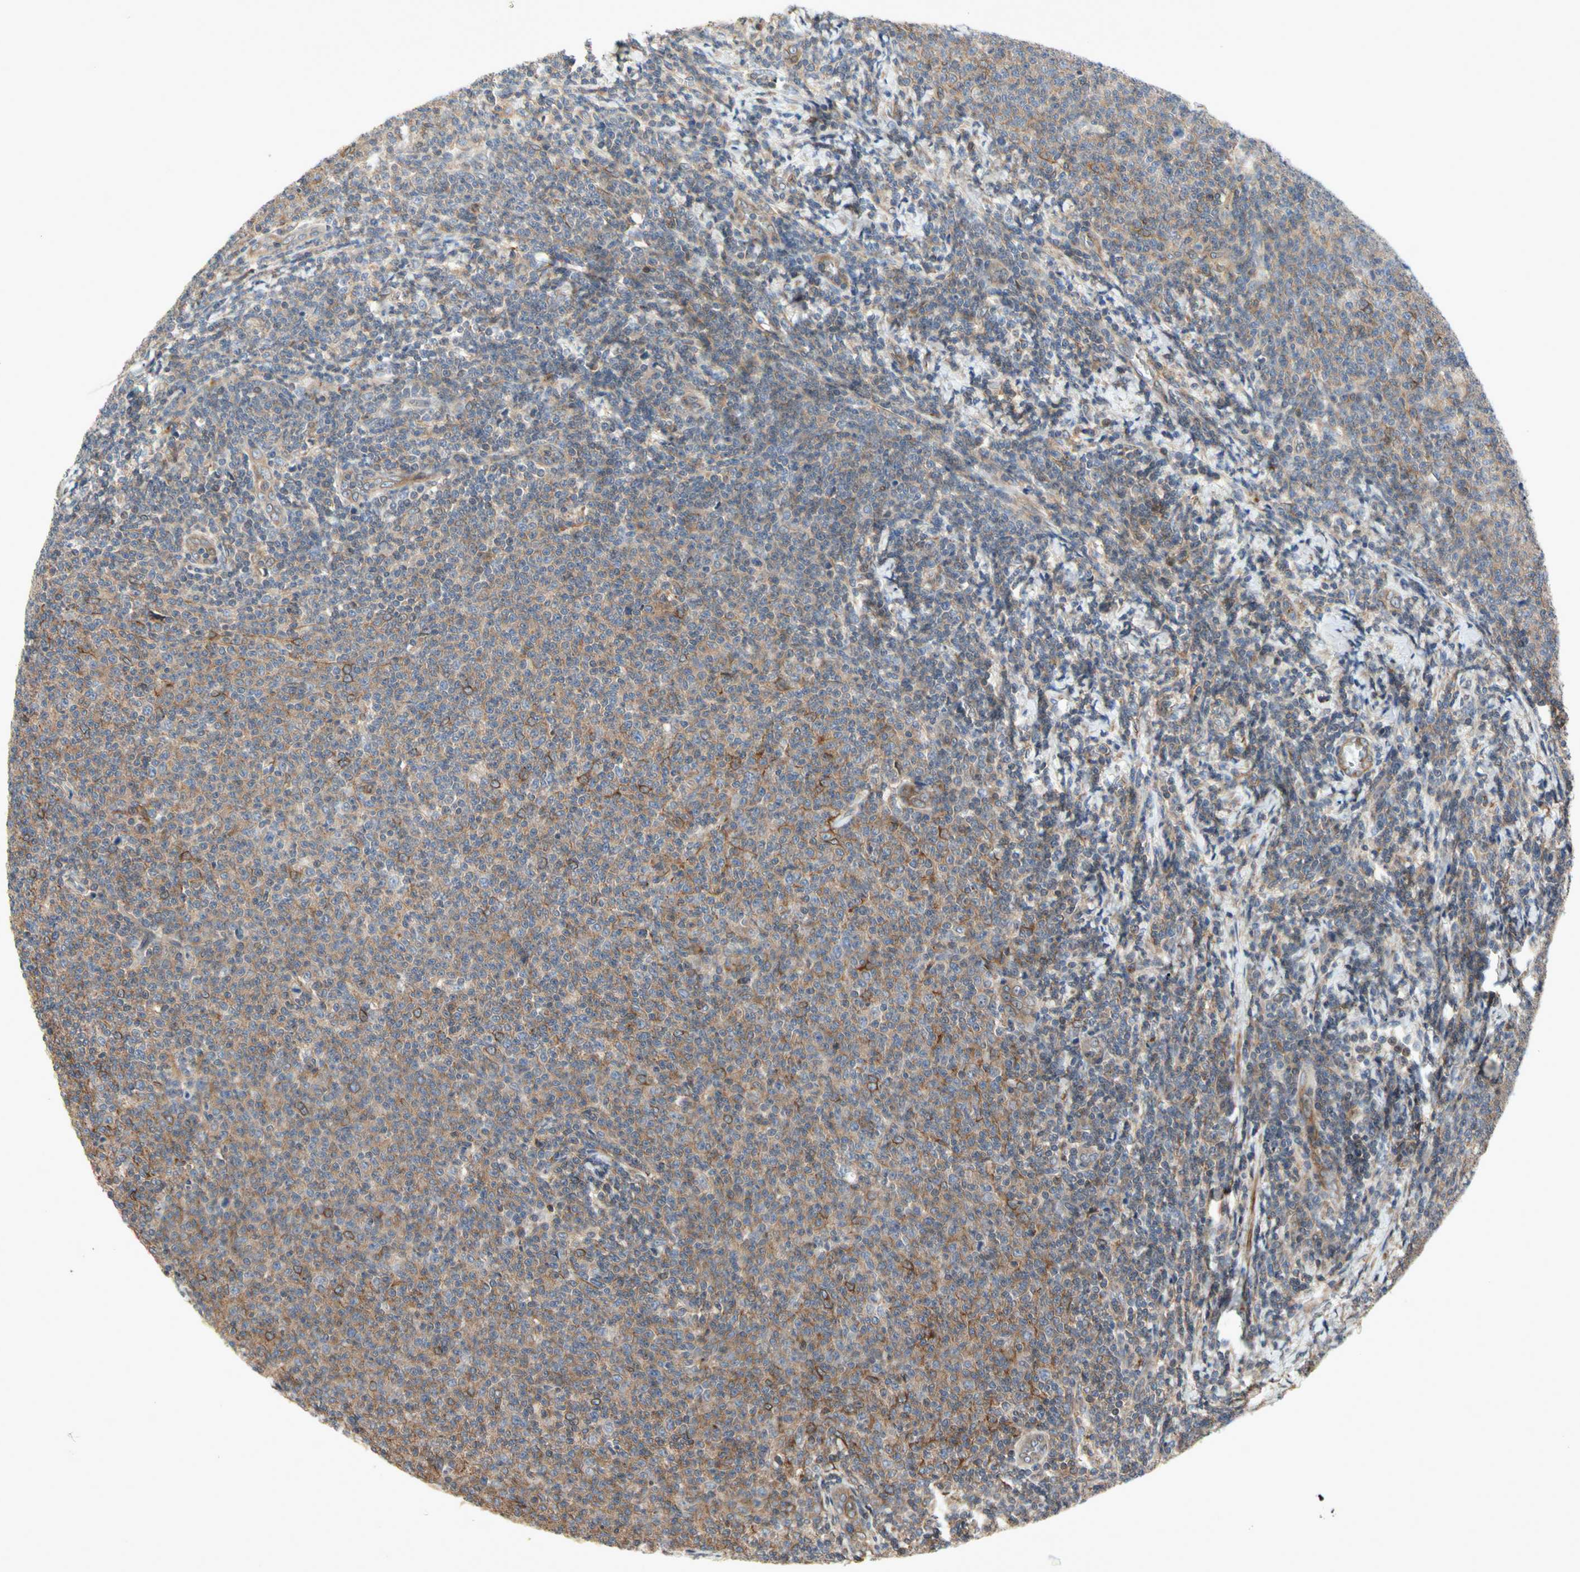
{"staining": {"intensity": "moderate", "quantity": "<25%", "location": "cytoplasmic/membranous"}, "tissue": "lymphoma", "cell_type": "Tumor cells", "image_type": "cancer", "snomed": [{"axis": "morphology", "description": "Malignant lymphoma, non-Hodgkin's type, Low grade"}, {"axis": "topography", "description": "Lymph node"}], "caption": "This photomicrograph displays low-grade malignant lymphoma, non-Hodgkin's type stained with immunohistochemistry (IHC) to label a protein in brown. The cytoplasmic/membranous of tumor cells show moderate positivity for the protein. Nuclei are counter-stained blue.", "gene": "CRTAC1", "patient": {"sex": "male", "age": 66}}